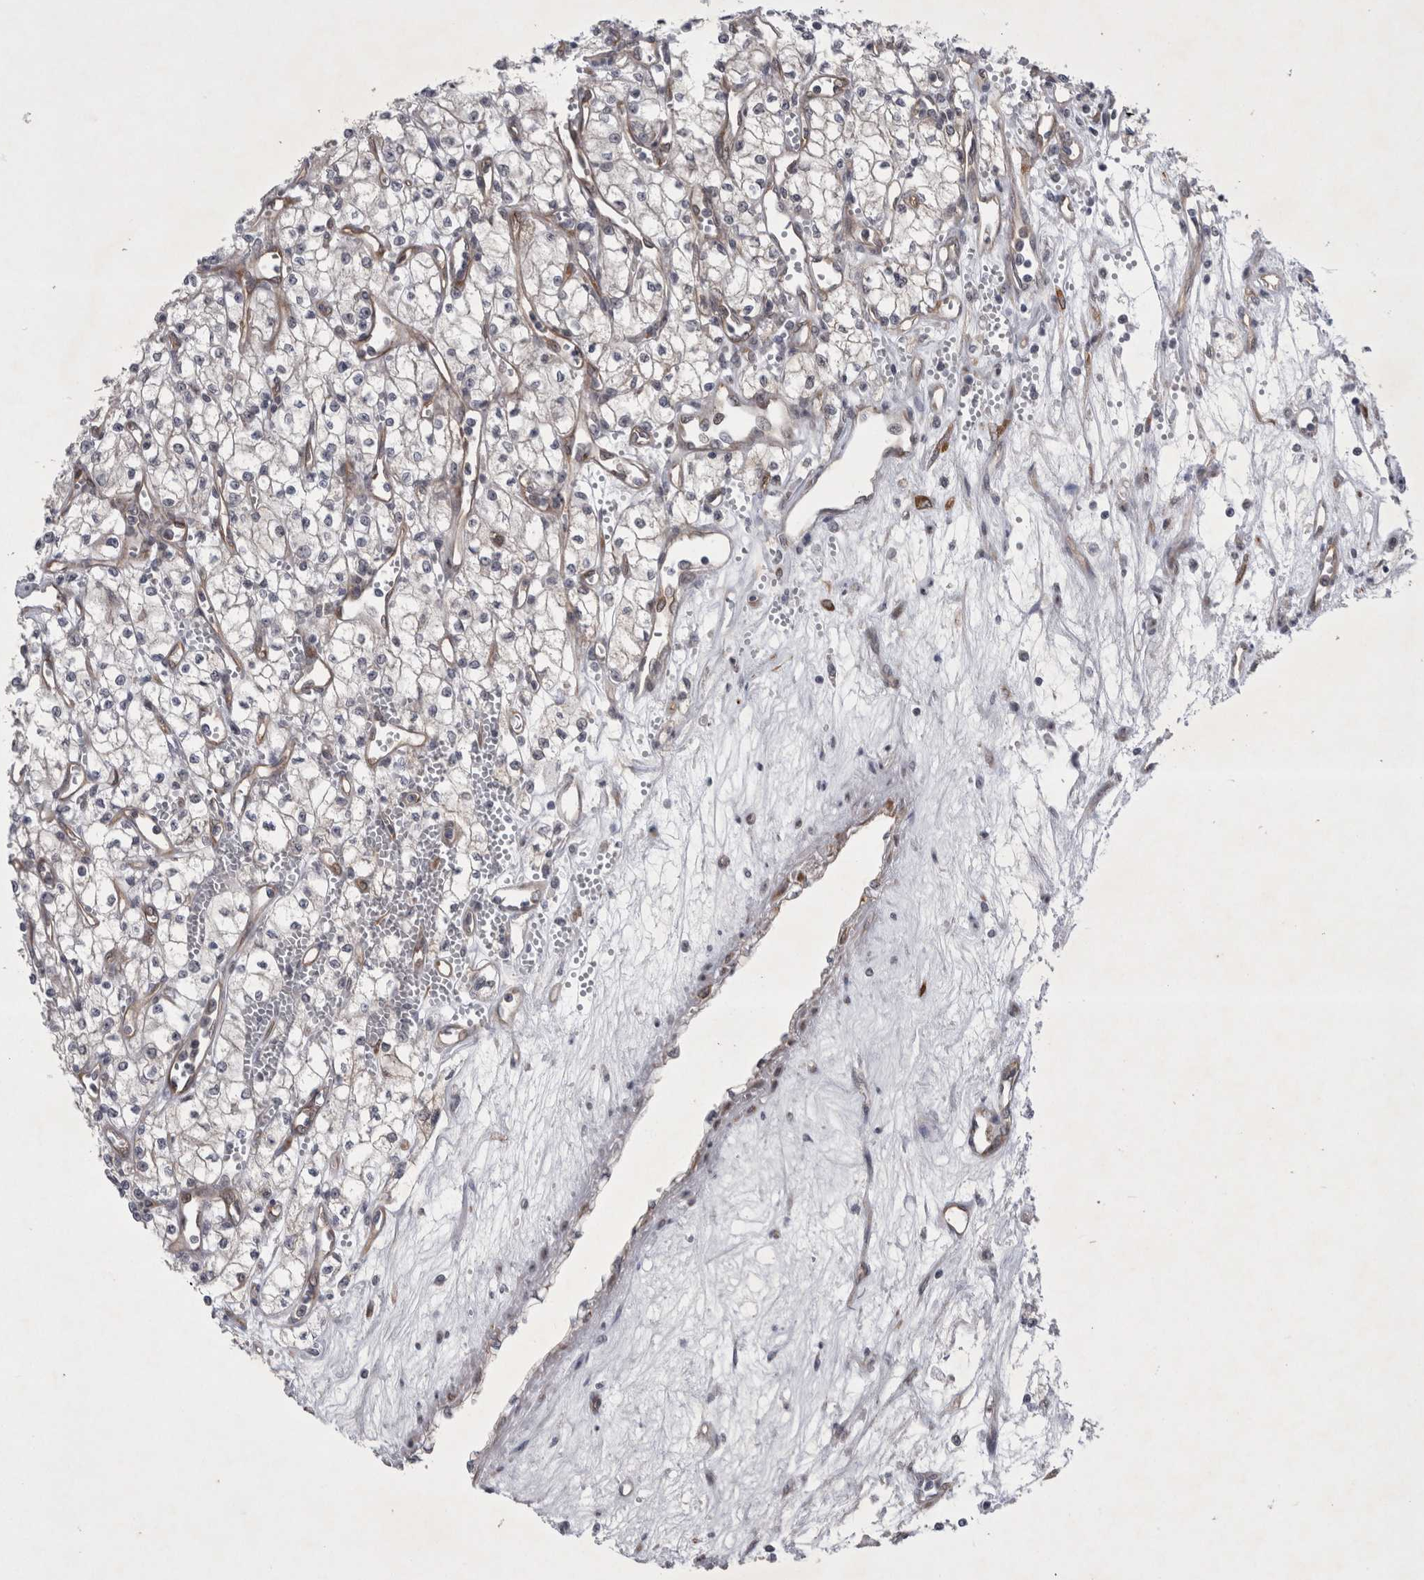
{"staining": {"intensity": "negative", "quantity": "none", "location": "none"}, "tissue": "renal cancer", "cell_type": "Tumor cells", "image_type": "cancer", "snomed": [{"axis": "morphology", "description": "Adenocarcinoma, NOS"}, {"axis": "topography", "description": "Kidney"}], "caption": "High power microscopy histopathology image of an immunohistochemistry photomicrograph of adenocarcinoma (renal), revealing no significant staining in tumor cells. (Brightfield microscopy of DAB (3,3'-diaminobenzidine) immunohistochemistry at high magnification).", "gene": "PARP11", "patient": {"sex": "male", "age": 59}}